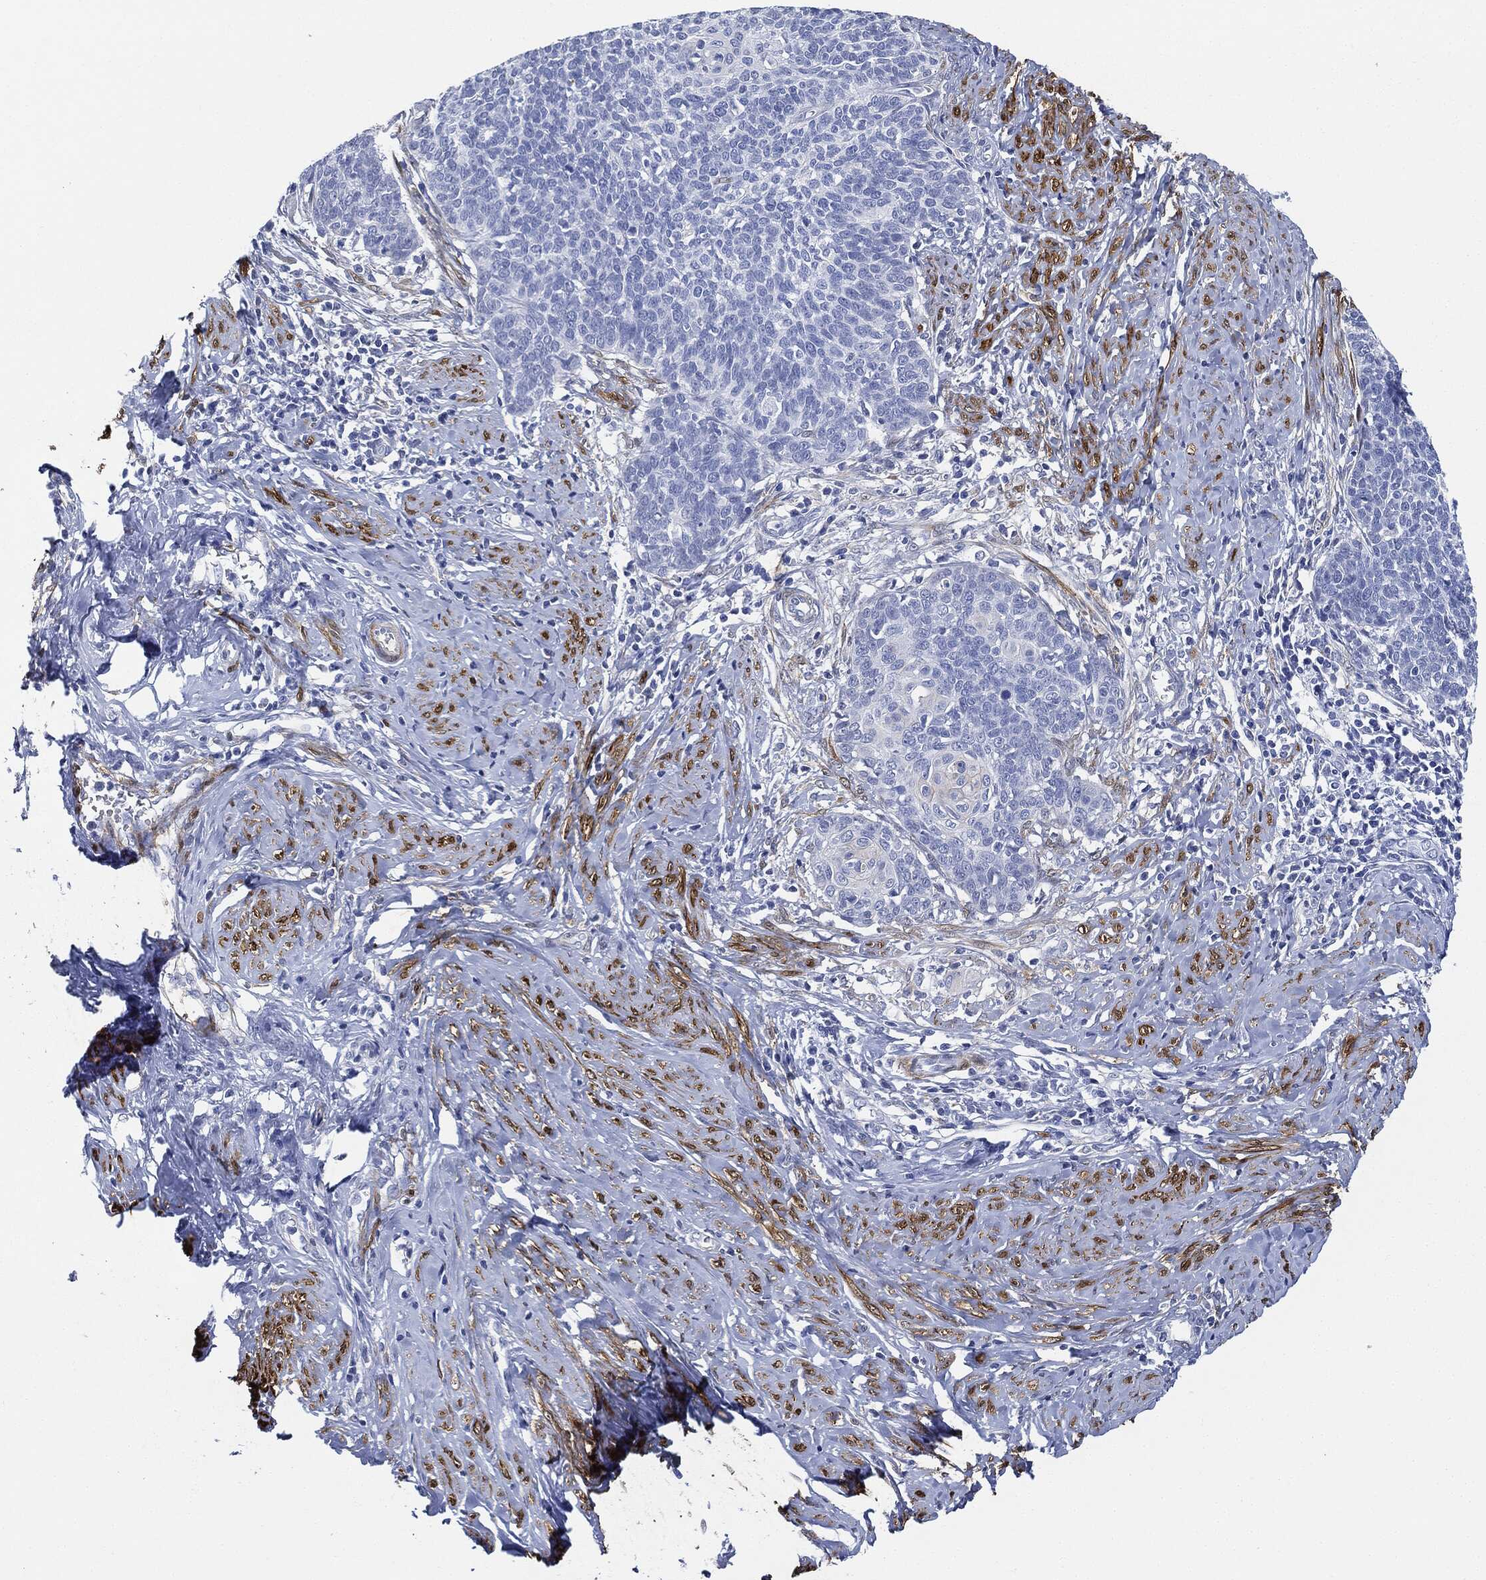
{"staining": {"intensity": "negative", "quantity": "none", "location": "none"}, "tissue": "cervical cancer", "cell_type": "Tumor cells", "image_type": "cancer", "snomed": [{"axis": "morphology", "description": "Normal tissue, NOS"}, {"axis": "morphology", "description": "Squamous cell carcinoma, NOS"}, {"axis": "topography", "description": "Cervix"}], "caption": "DAB (3,3'-diaminobenzidine) immunohistochemical staining of human cervical cancer (squamous cell carcinoma) shows no significant expression in tumor cells. (Stains: DAB (3,3'-diaminobenzidine) immunohistochemistry (IHC) with hematoxylin counter stain, Microscopy: brightfield microscopy at high magnification).", "gene": "TAGLN", "patient": {"sex": "female", "age": 39}}